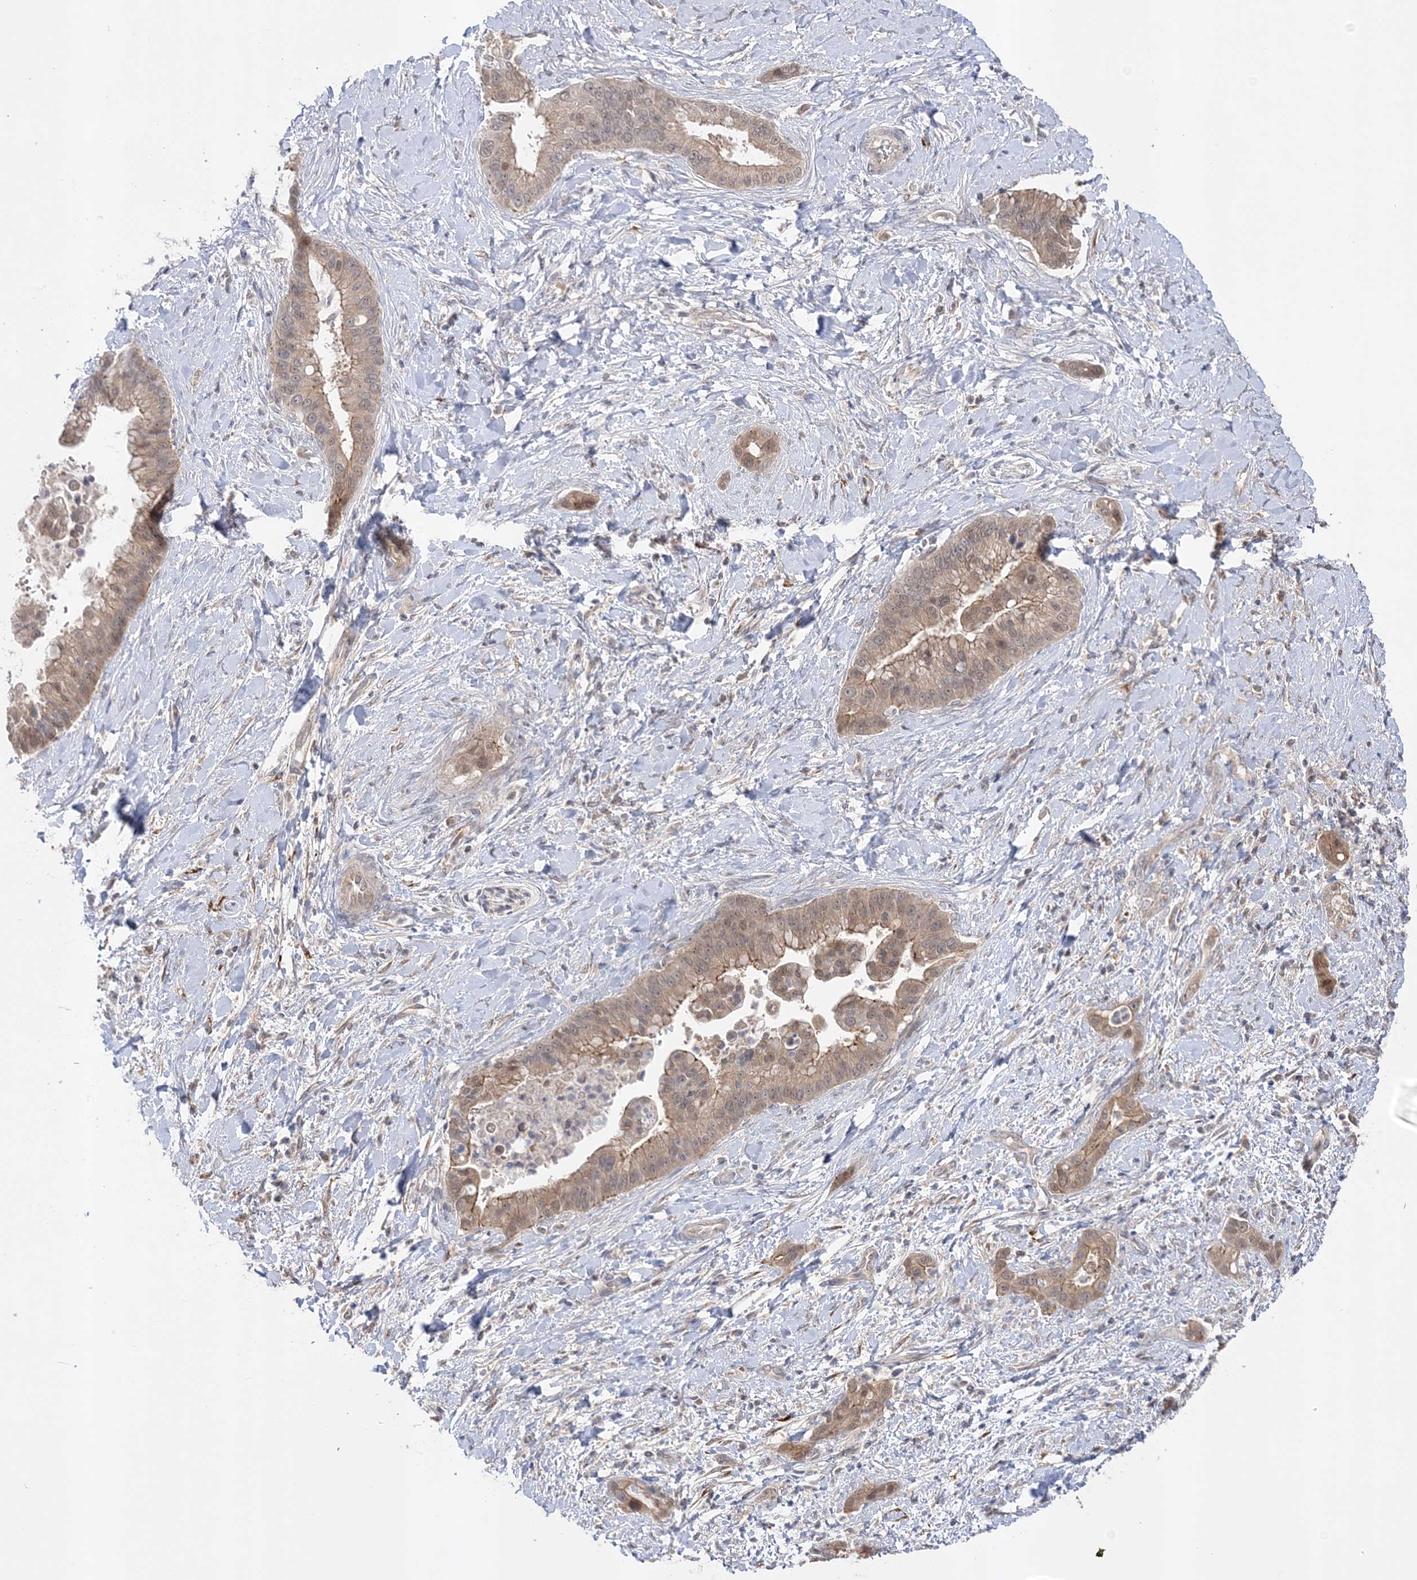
{"staining": {"intensity": "weak", "quantity": ">75%", "location": "cytoplasmic/membranous"}, "tissue": "liver cancer", "cell_type": "Tumor cells", "image_type": "cancer", "snomed": [{"axis": "morphology", "description": "Cholangiocarcinoma"}, {"axis": "topography", "description": "Liver"}], "caption": "Cholangiocarcinoma (liver) was stained to show a protein in brown. There is low levels of weak cytoplasmic/membranous staining in approximately >75% of tumor cells. The staining was performed using DAB (3,3'-diaminobenzidine), with brown indicating positive protein expression. Nuclei are stained blue with hematoxylin.", "gene": "MMADHC", "patient": {"sex": "female", "age": 54}}